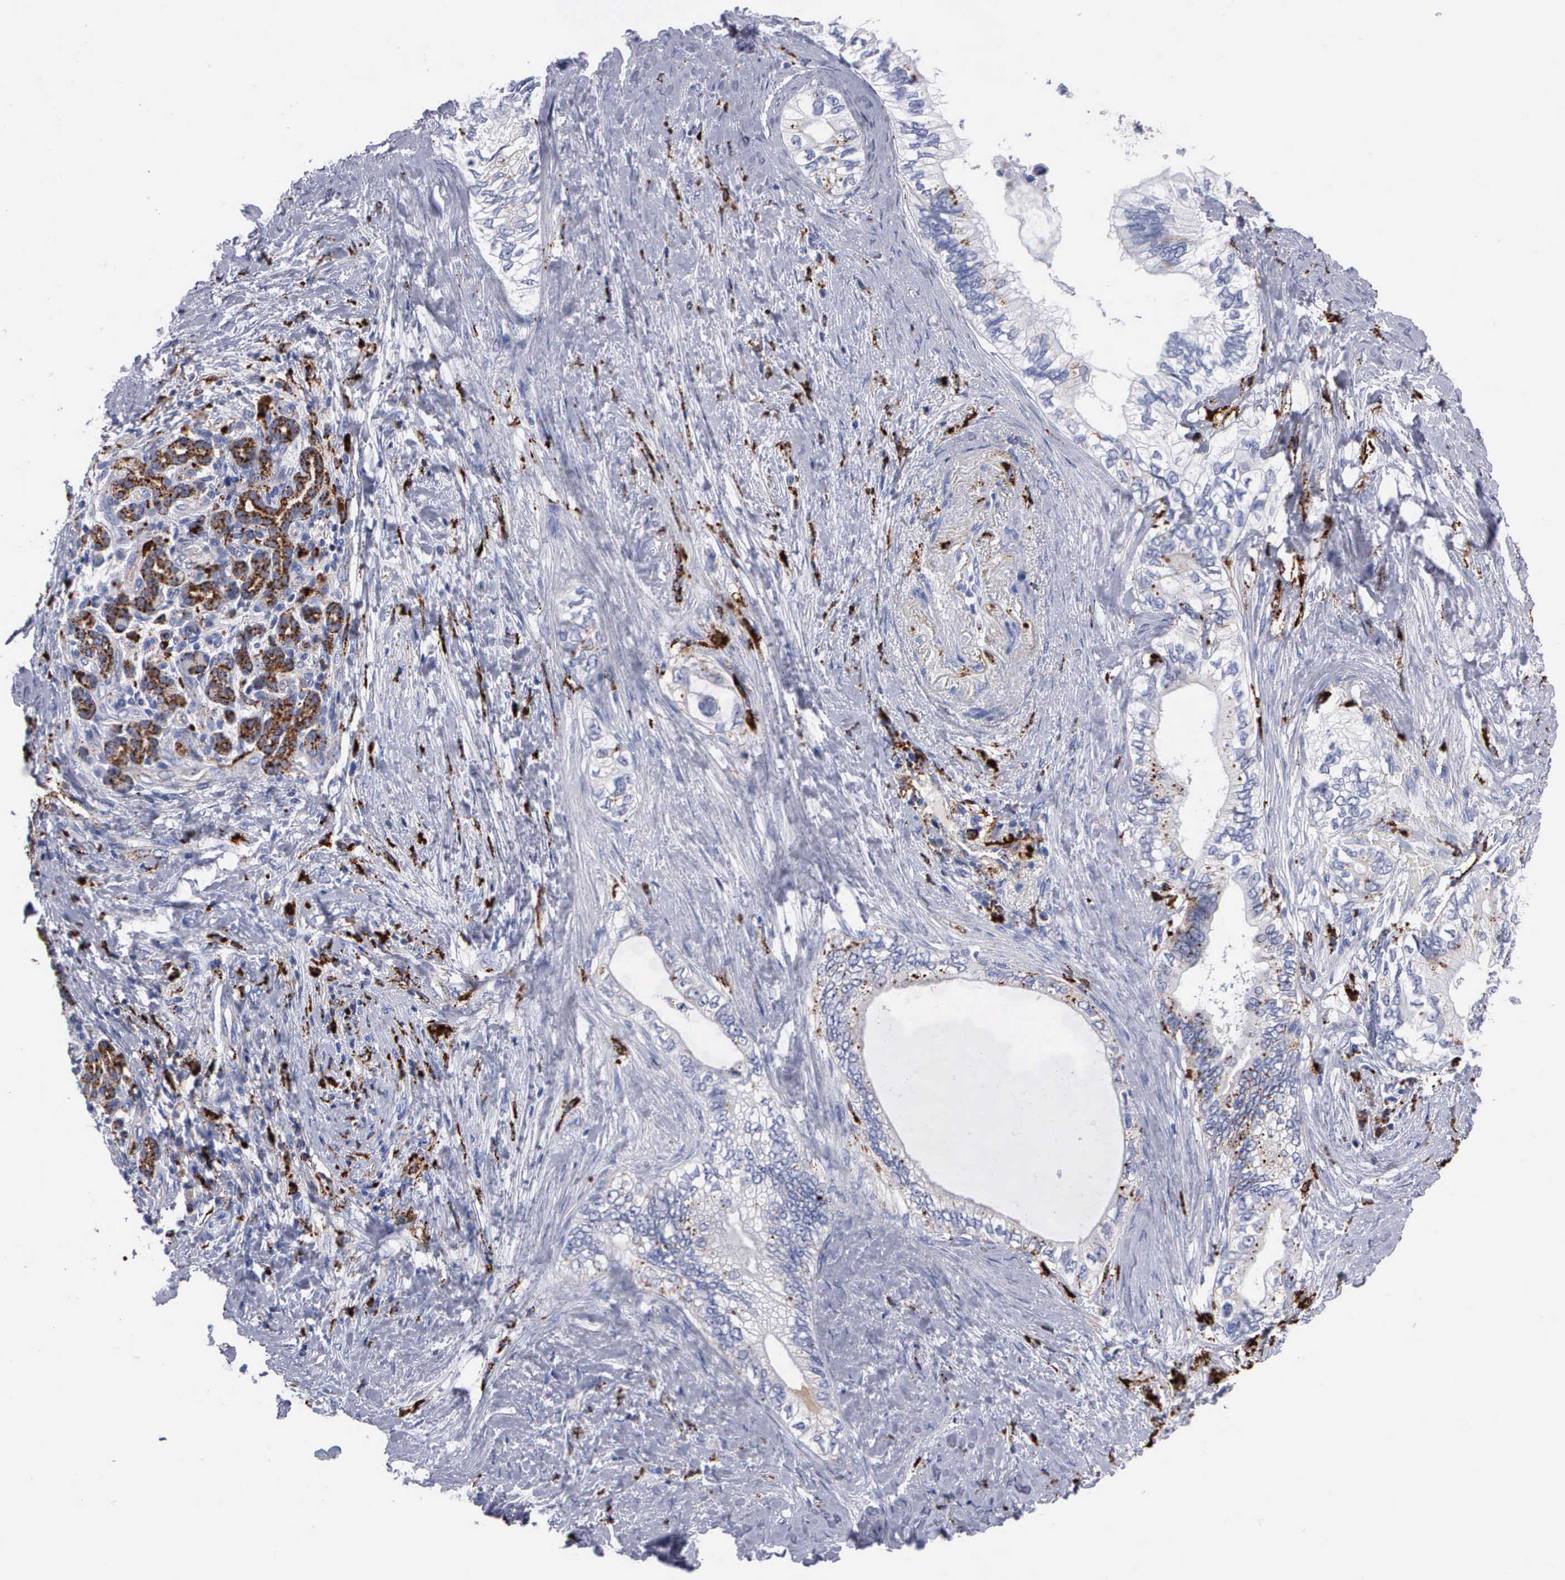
{"staining": {"intensity": "weak", "quantity": "25%-75%", "location": "cytoplasmic/membranous"}, "tissue": "pancreatic cancer", "cell_type": "Tumor cells", "image_type": "cancer", "snomed": [{"axis": "morphology", "description": "Adenocarcinoma, NOS"}, {"axis": "topography", "description": "Pancreas"}], "caption": "Immunohistochemical staining of pancreatic adenocarcinoma demonstrates low levels of weak cytoplasmic/membranous staining in about 25%-75% of tumor cells.", "gene": "CTSH", "patient": {"sex": "female", "age": 66}}